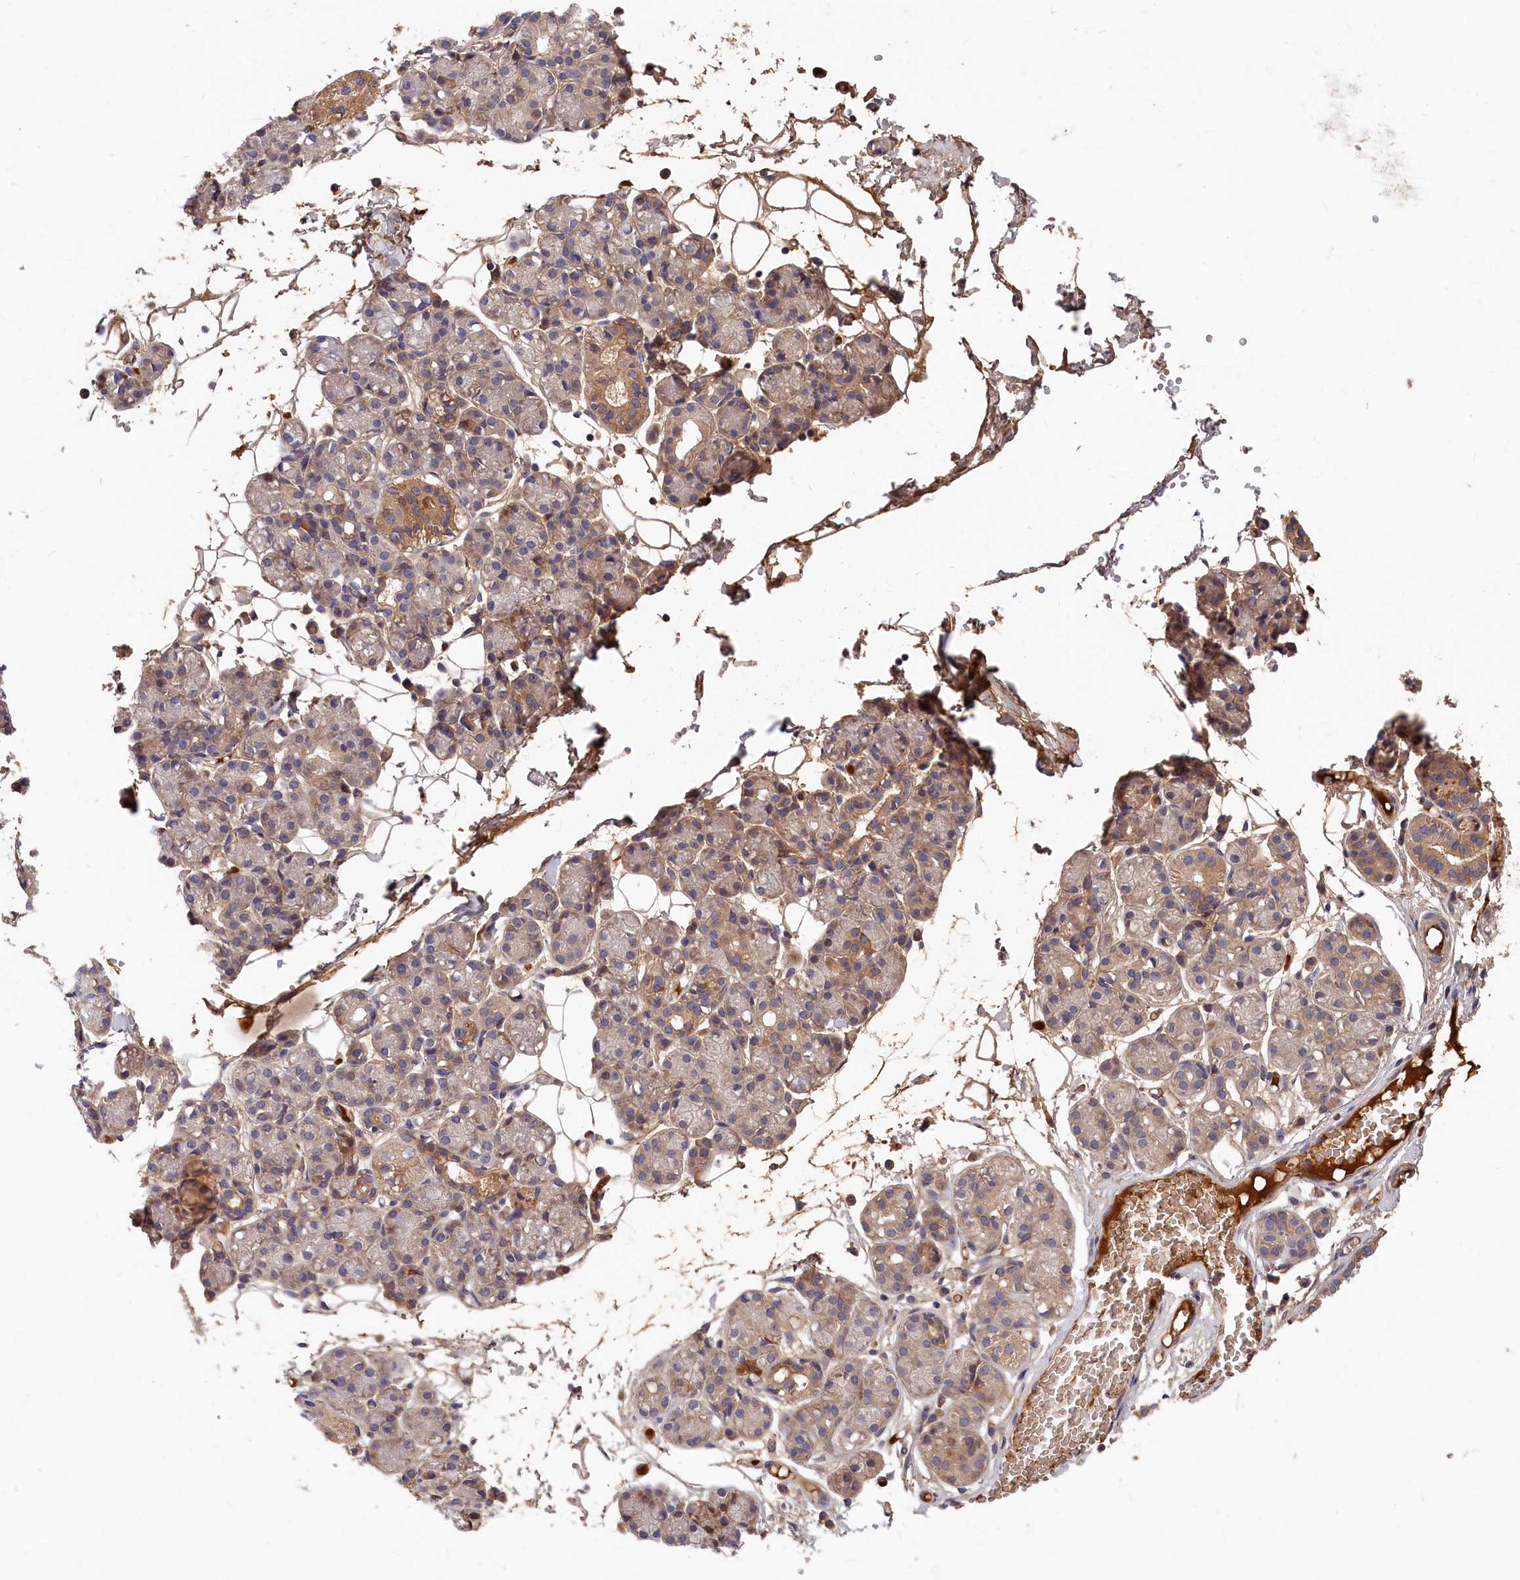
{"staining": {"intensity": "moderate", "quantity": "25%-75%", "location": "cytoplasmic/membranous"}, "tissue": "salivary gland", "cell_type": "Glandular cells", "image_type": "normal", "snomed": [{"axis": "morphology", "description": "Normal tissue, NOS"}, {"axis": "topography", "description": "Salivary gland"}], "caption": "Immunohistochemical staining of normal salivary gland displays 25%-75% levels of moderate cytoplasmic/membranous protein expression in approximately 25%-75% of glandular cells.", "gene": "ITIH1", "patient": {"sex": "male", "age": 63}}